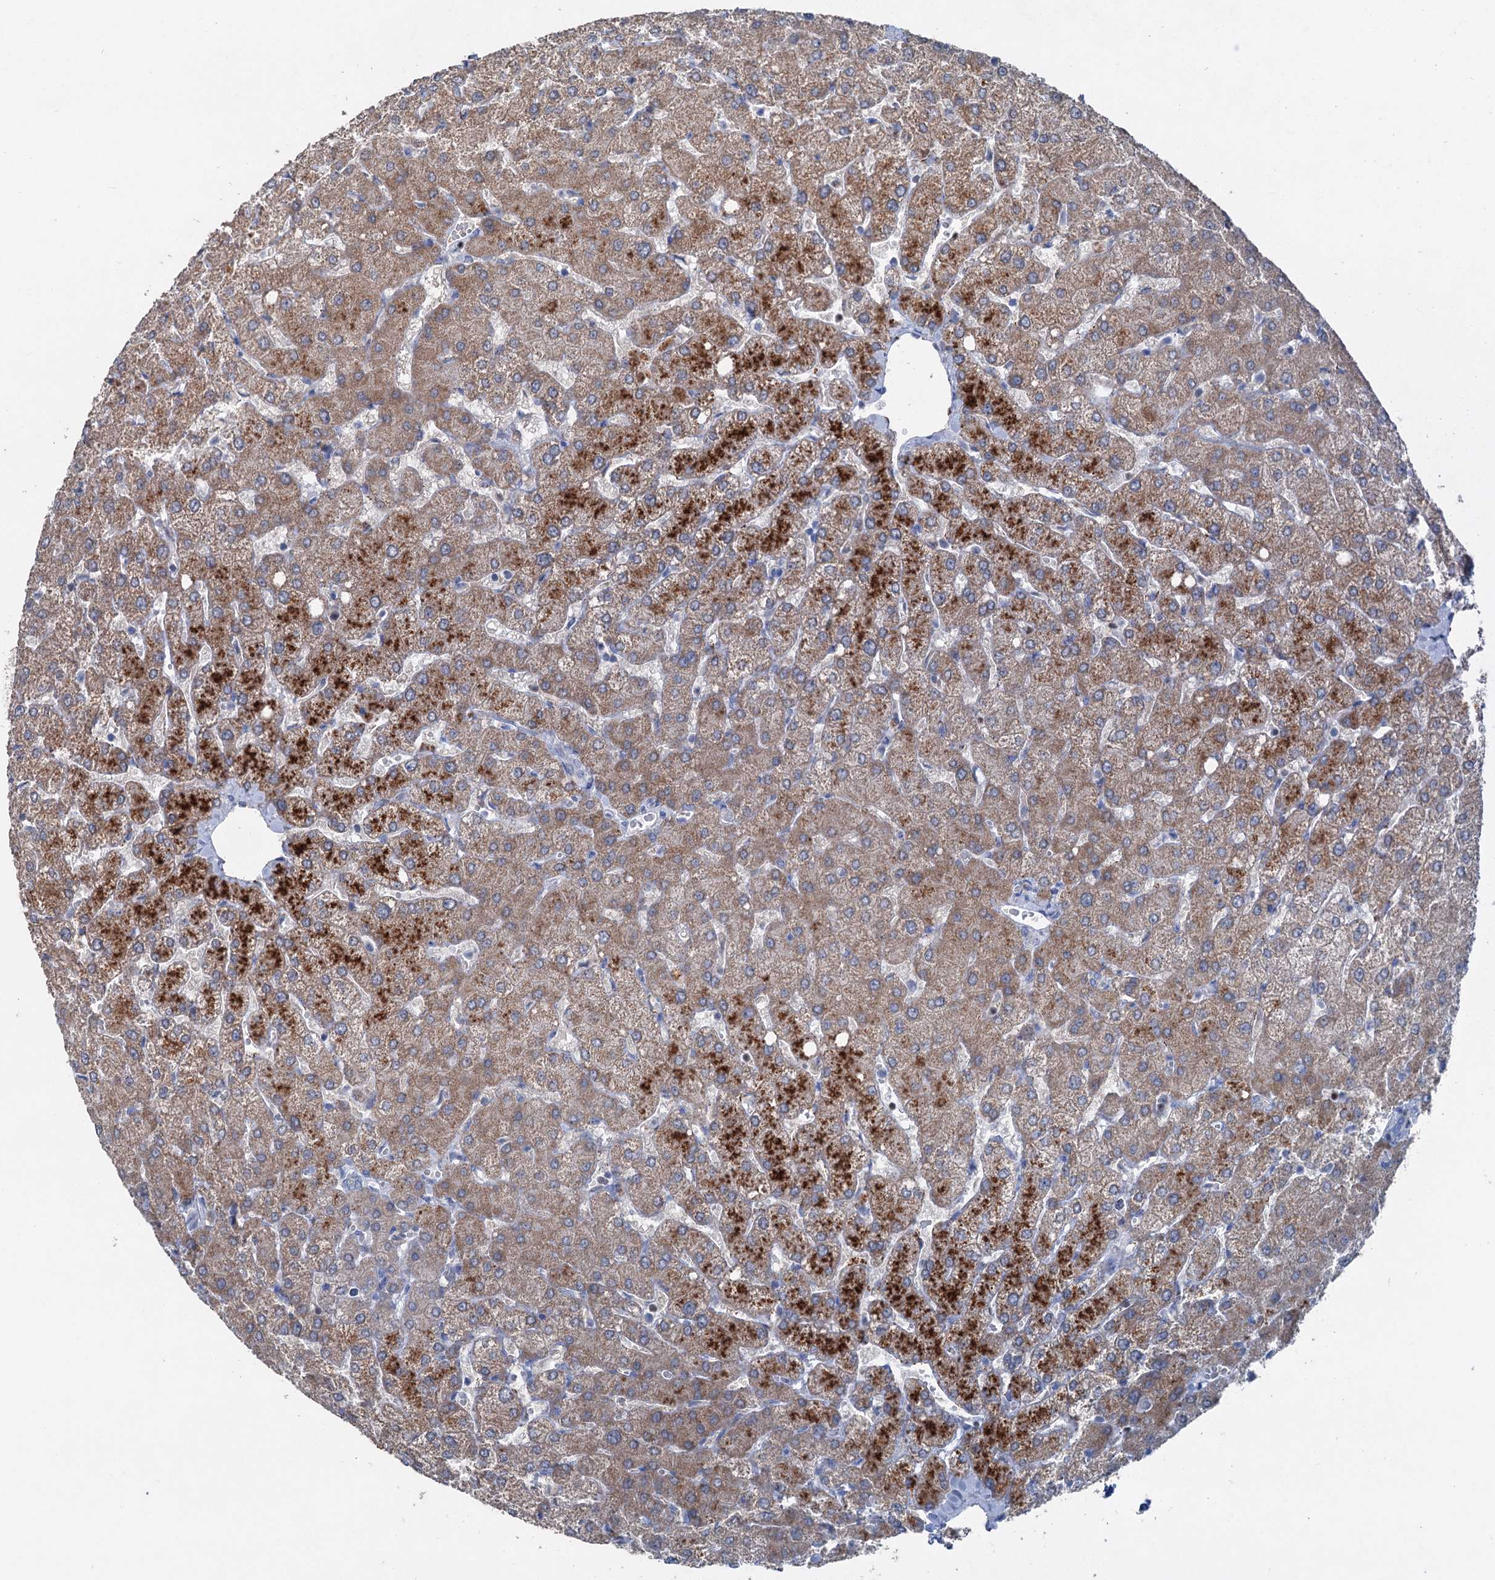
{"staining": {"intensity": "negative", "quantity": "none", "location": "none"}, "tissue": "liver", "cell_type": "Cholangiocytes", "image_type": "normal", "snomed": [{"axis": "morphology", "description": "Normal tissue, NOS"}, {"axis": "topography", "description": "Liver"}], "caption": "Cholangiocytes show no significant protein expression in benign liver.", "gene": "ELP4", "patient": {"sex": "female", "age": 54}}